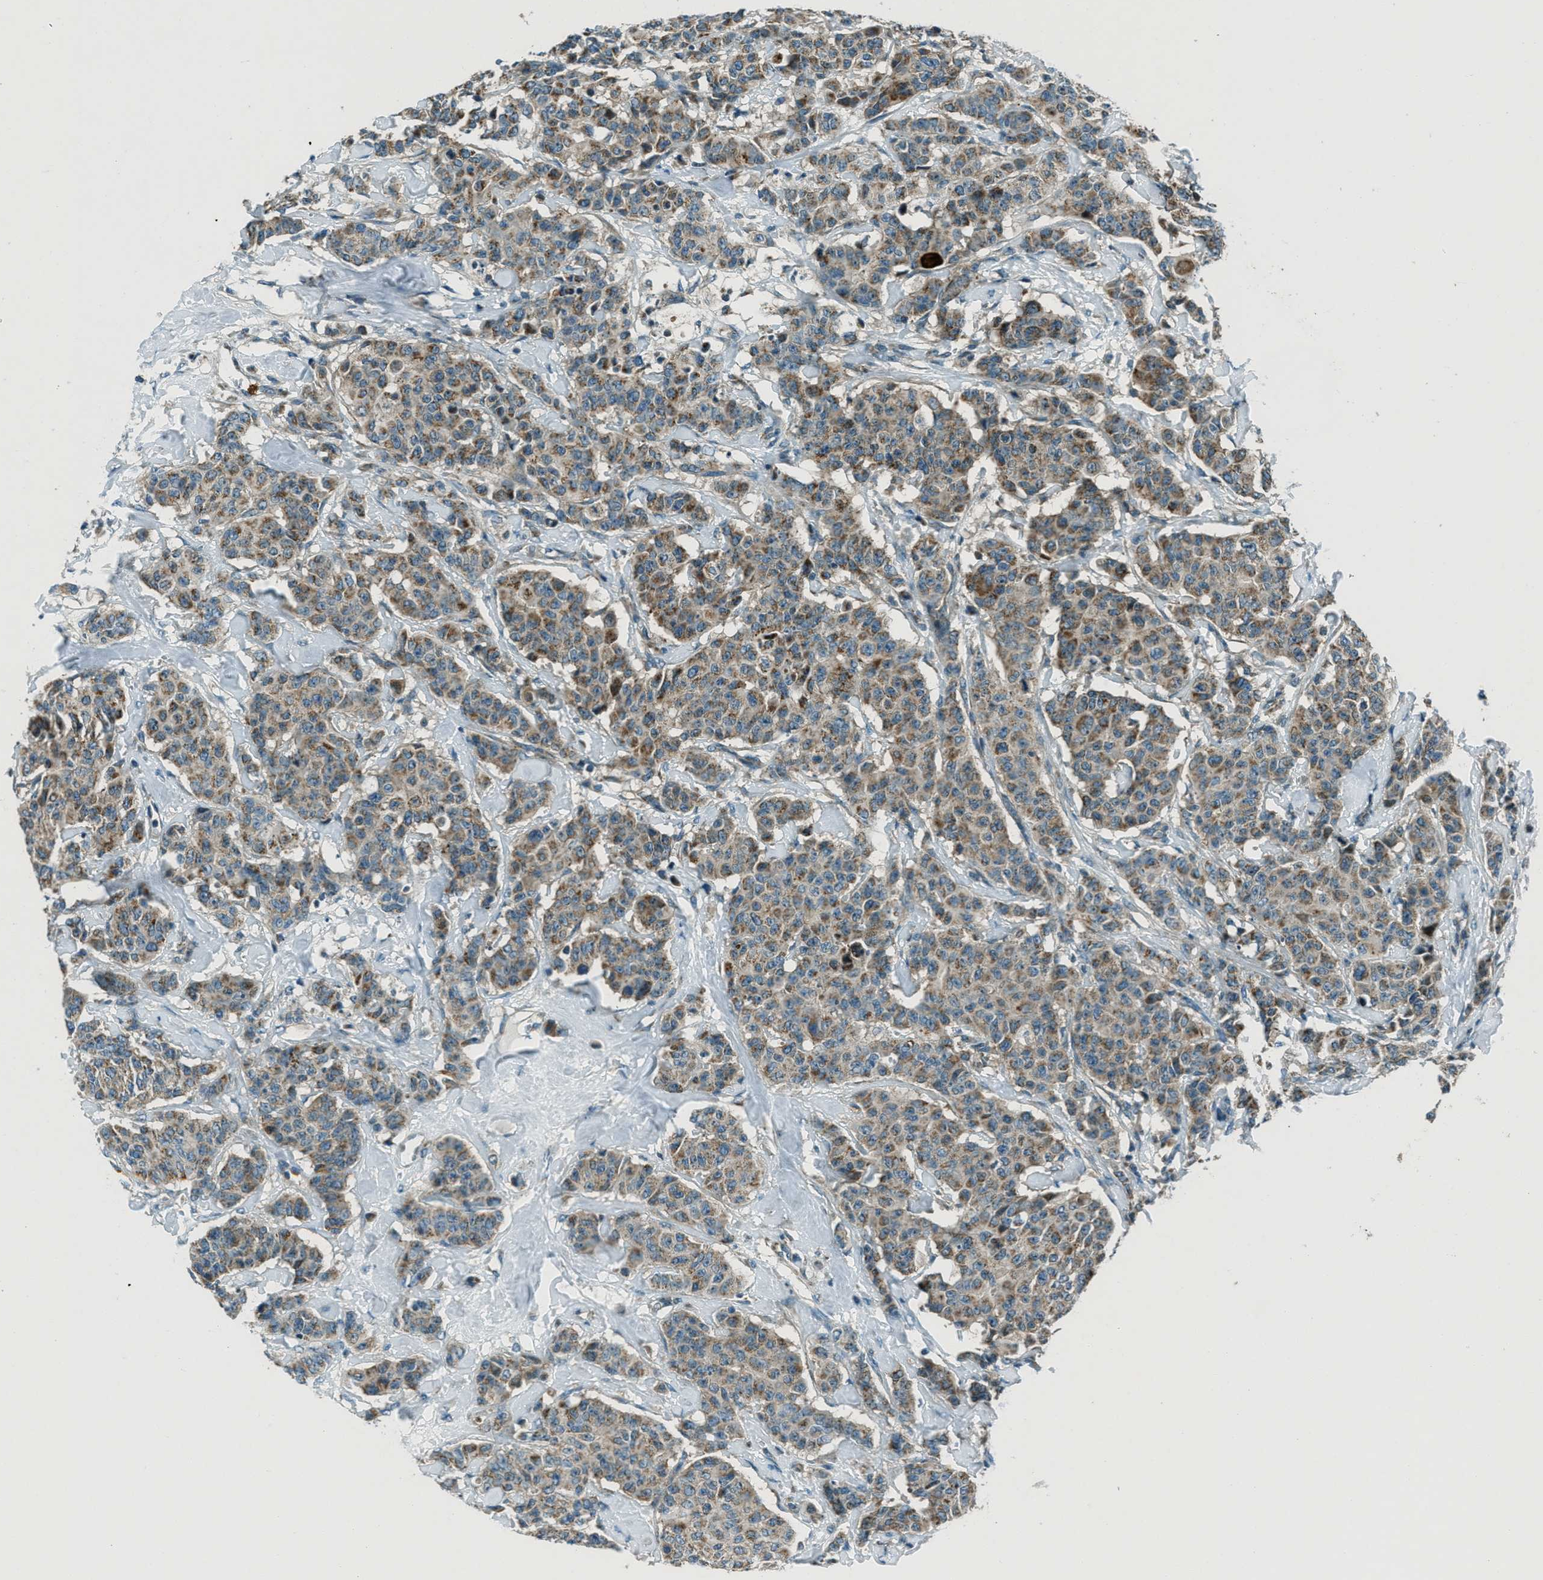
{"staining": {"intensity": "moderate", "quantity": ">75%", "location": "cytoplasmic/membranous"}, "tissue": "breast cancer", "cell_type": "Tumor cells", "image_type": "cancer", "snomed": [{"axis": "morphology", "description": "Normal tissue, NOS"}, {"axis": "morphology", "description": "Duct carcinoma"}, {"axis": "topography", "description": "Breast"}], "caption": "High-magnification brightfield microscopy of breast intraductal carcinoma stained with DAB (3,3'-diaminobenzidine) (brown) and counterstained with hematoxylin (blue). tumor cells exhibit moderate cytoplasmic/membranous positivity is appreciated in about>75% of cells.", "gene": "FAR1", "patient": {"sex": "female", "age": 40}}